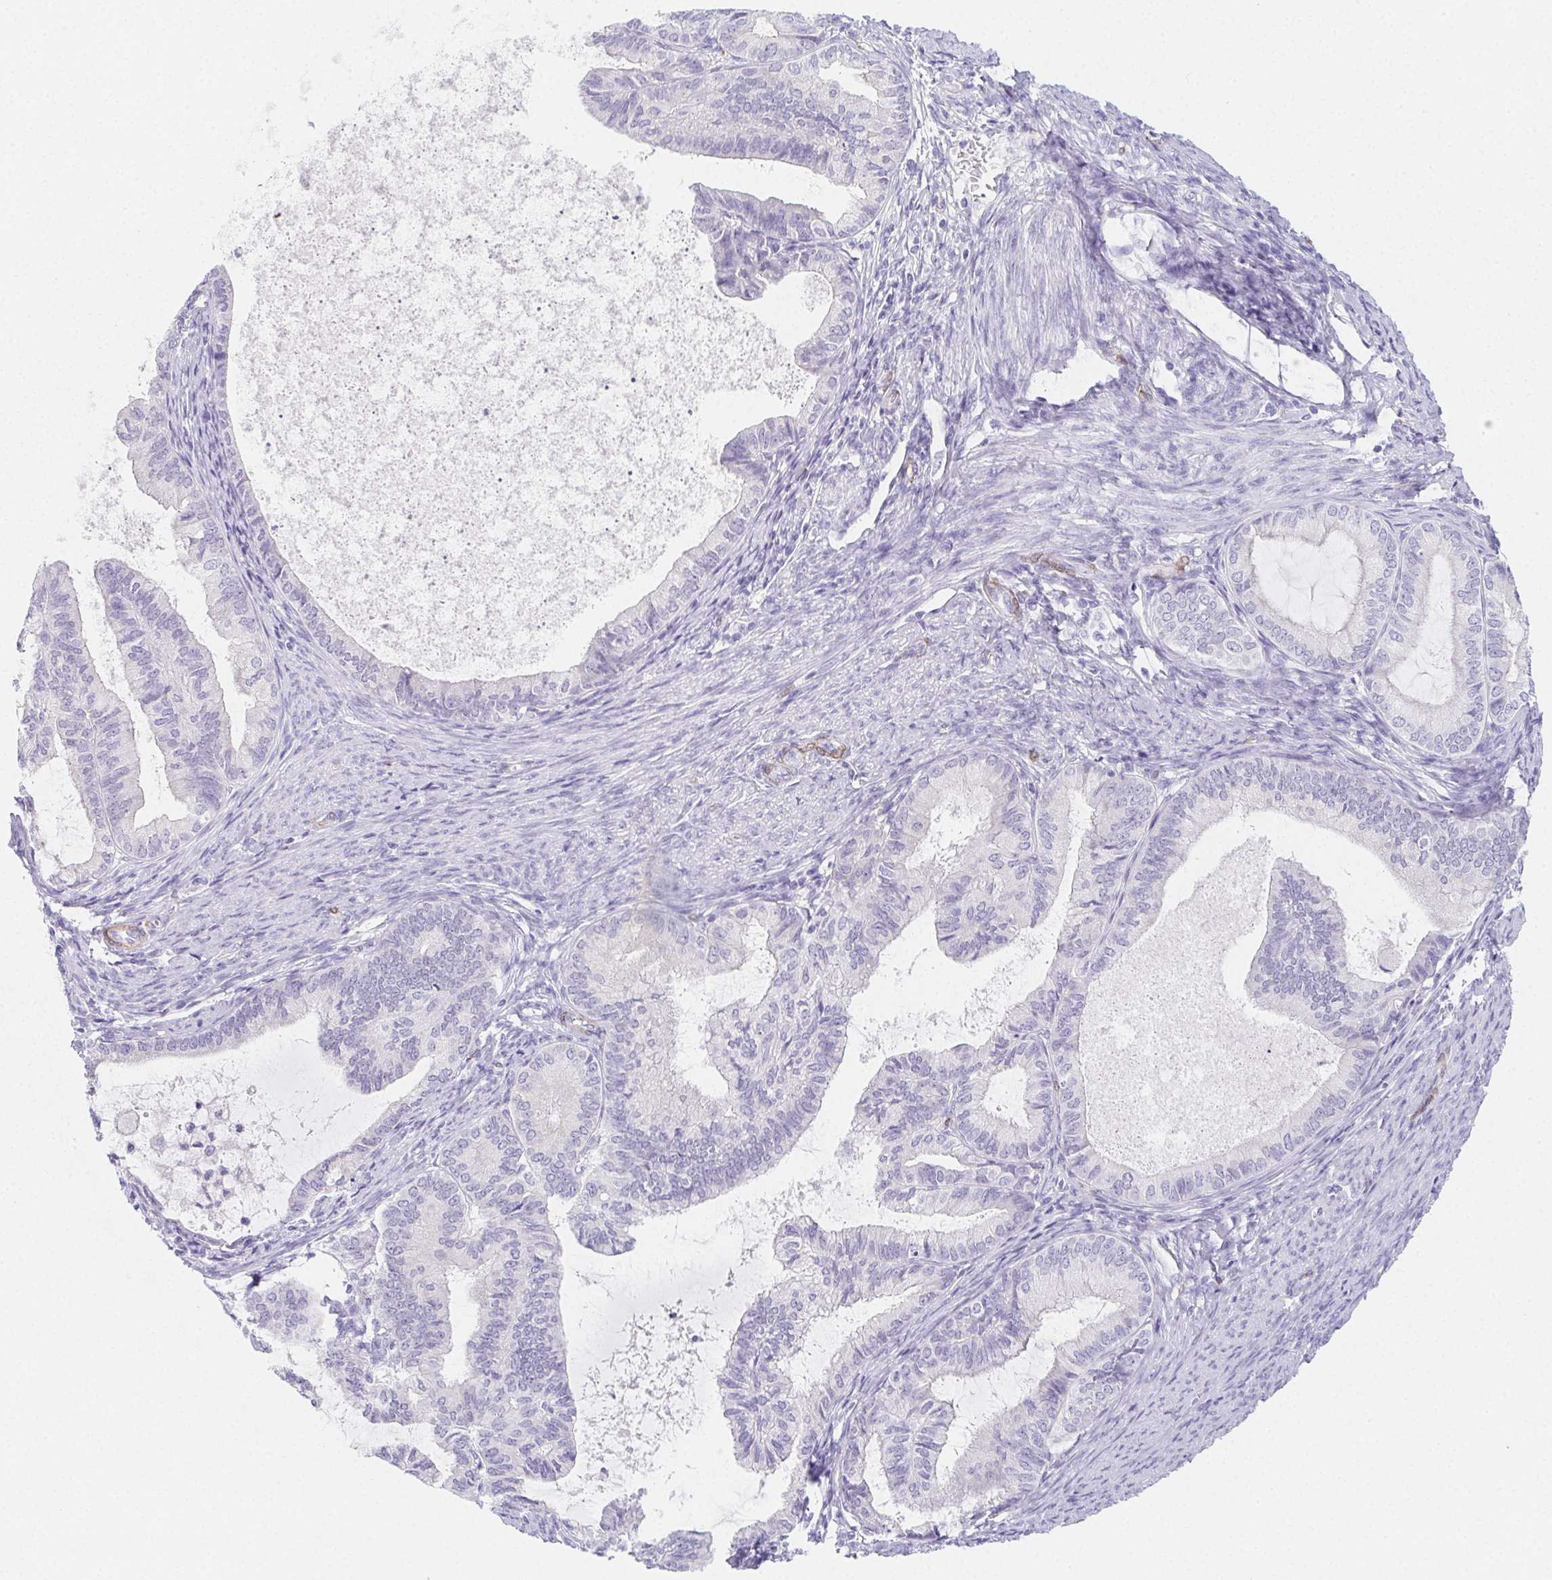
{"staining": {"intensity": "negative", "quantity": "none", "location": "none"}, "tissue": "endometrial cancer", "cell_type": "Tumor cells", "image_type": "cancer", "snomed": [{"axis": "morphology", "description": "Adenocarcinoma, NOS"}, {"axis": "topography", "description": "Endometrium"}], "caption": "Endometrial cancer (adenocarcinoma) was stained to show a protein in brown. There is no significant expression in tumor cells.", "gene": "HRC", "patient": {"sex": "female", "age": 86}}